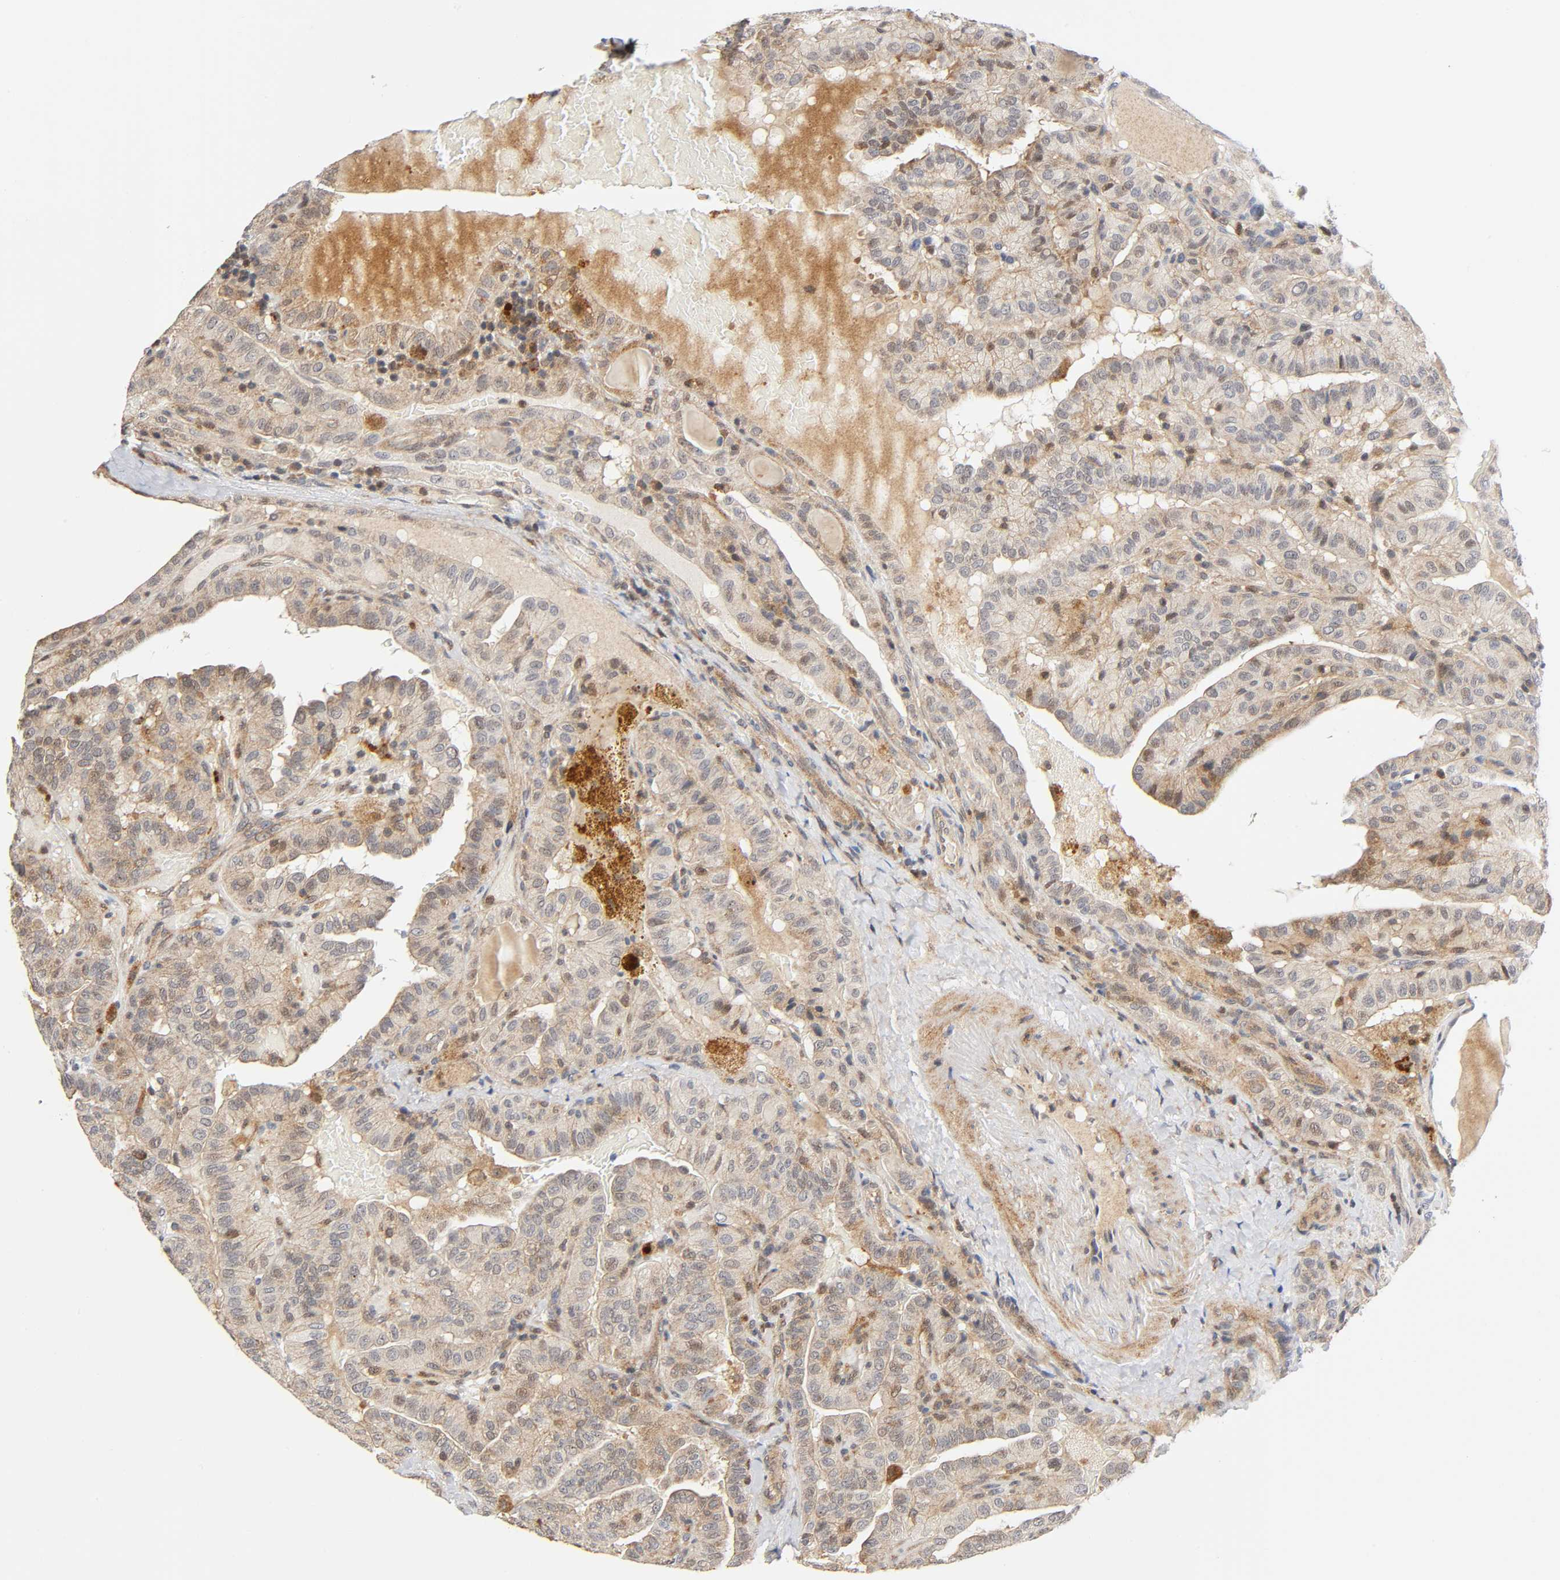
{"staining": {"intensity": "weak", "quantity": ">75%", "location": "cytoplasmic/membranous,nuclear"}, "tissue": "thyroid cancer", "cell_type": "Tumor cells", "image_type": "cancer", "snomed": [{"axis": "morphology", "description": "Papillary adenocarcinoma, NOS"}, {"axis": "topography", "description": "Thyroid gland"}], "caption": "Thyroid papillary adenocarcinoma stained with a protein marker demonstrates weak staining in tumor cells.", "gene": "CASP9", "patient": {"sex": "male", "age": 77}}